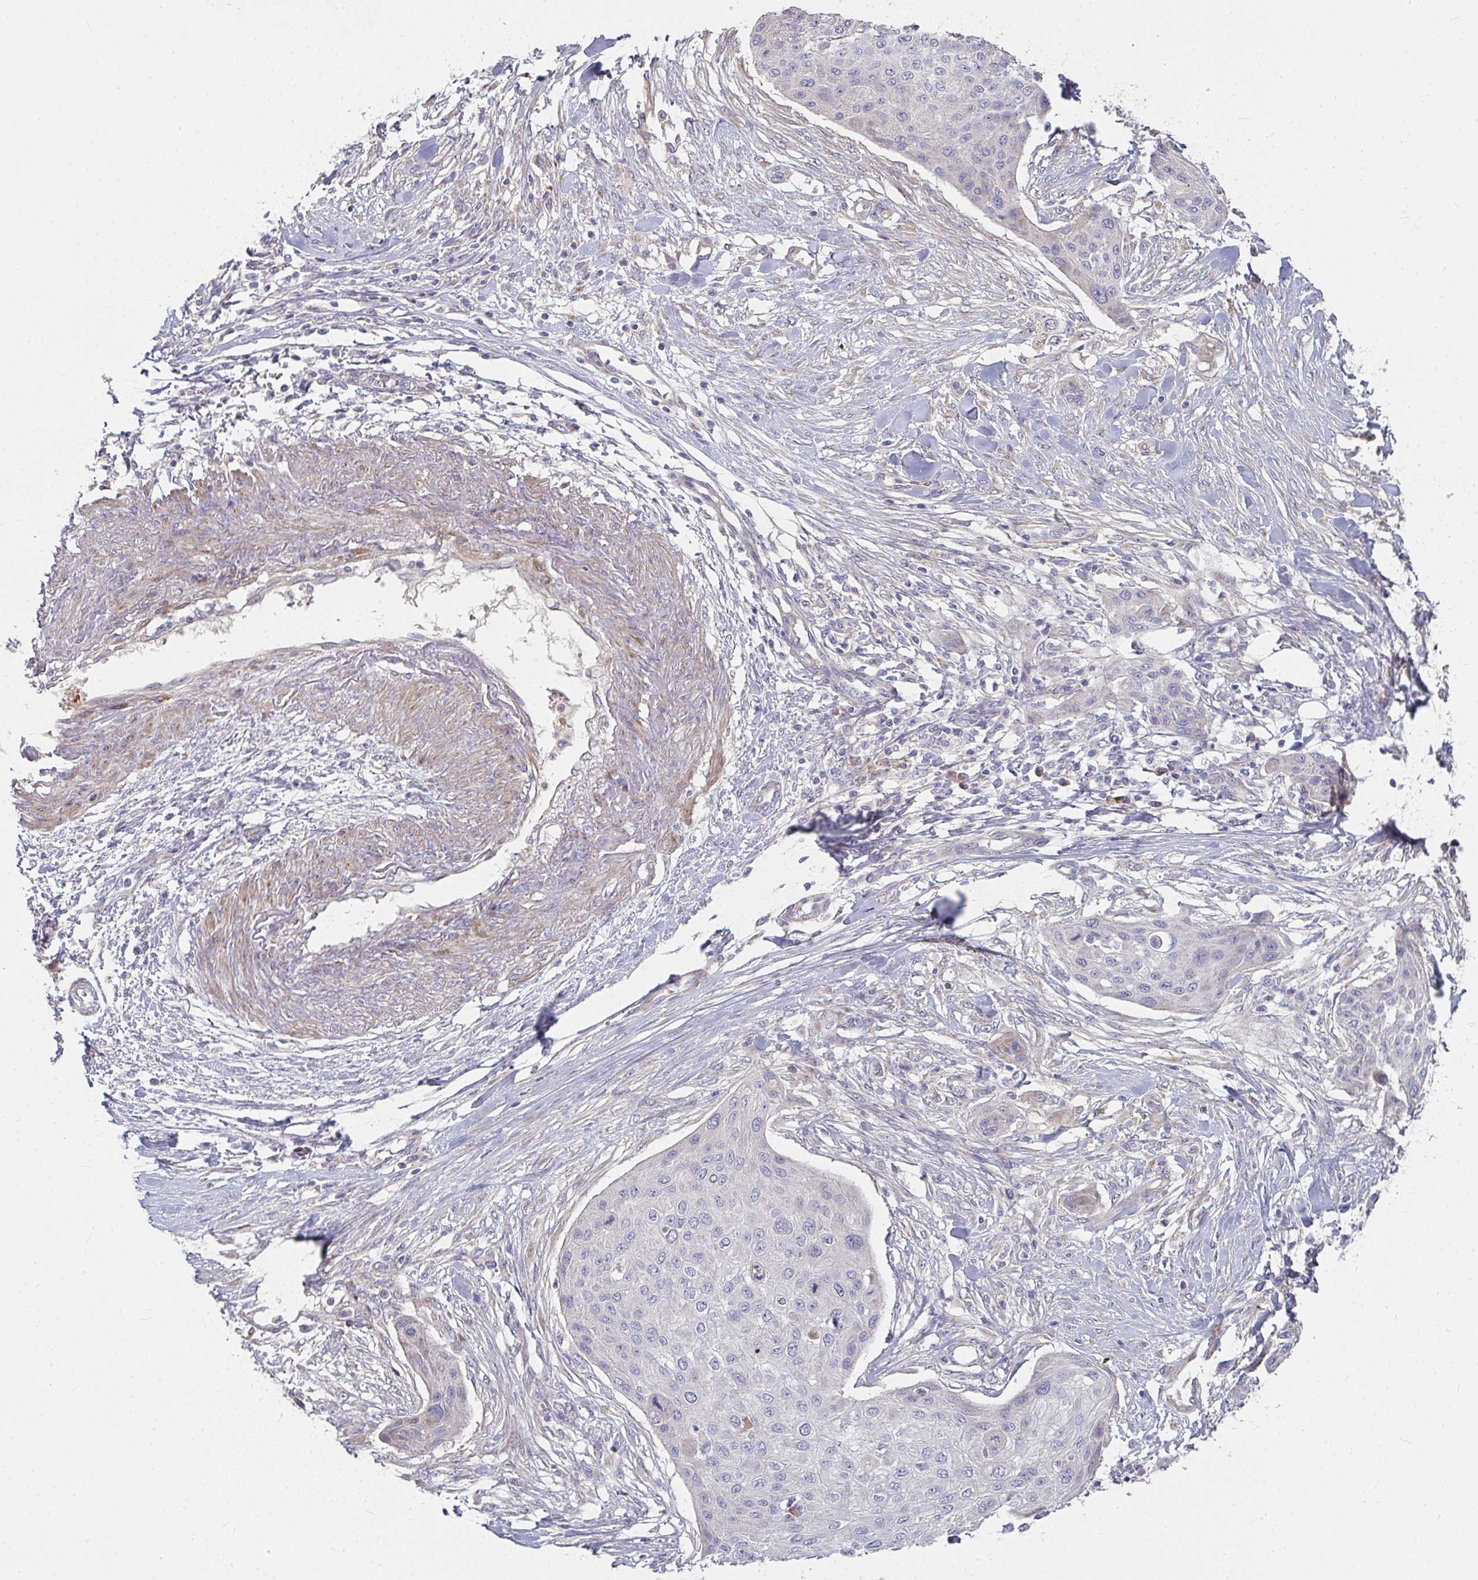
{"staining": {"intensity": "negative", "quantity": "none", "location": "none"}, "tissue": "skin cancer", "cell_type": "Tumor cells", "image_type": "cancer", "snomed": [{"axis": "morphology", "description": "Squamous cell carcinoma, NOS"}, {"axis": "topography", "description": "Skin"}], "caption": "DAB (3,3'-diaminobenzidine) immunohistochemical staining of human skin cancer (squamous cell carcinoma) exhibits no significant staining in tumor cells. (DAB (3,3'-diaminobenzidine) immunohistochemistry (IHC) visualized using brightfield microscopy, high magnification).", "gene": "RHEBL1", "patient": {"sex": "female", "age": 87}}